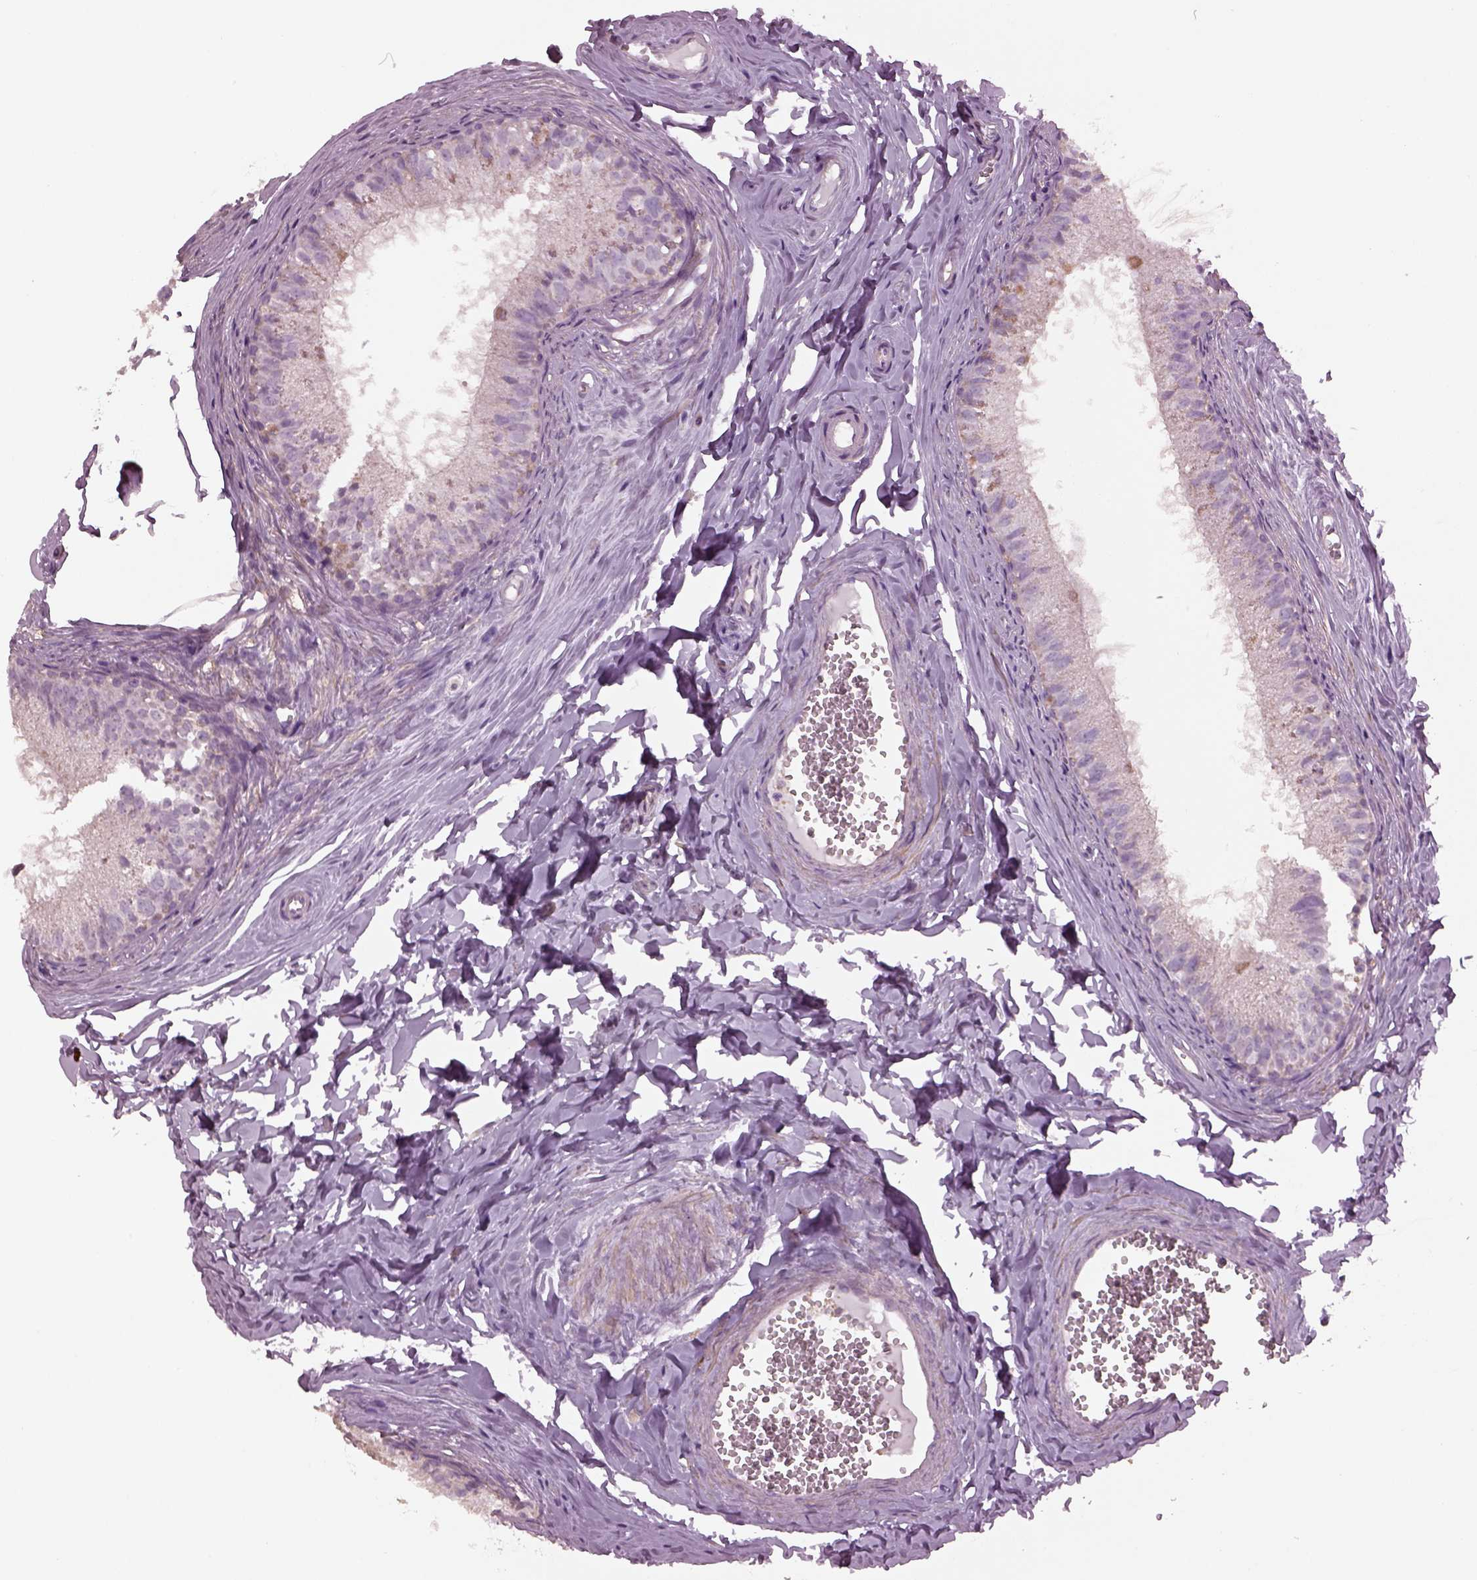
{"staining": {"intensity": "negative", "quantity": "none", "location": "none"}, "tissue": "epididymis", "cell_type": "Glandular cells", "image_type": "normal", "snomed": [{"axis": "morphology", "description": "Normal tissue, NOS"}, {"axis": "topography", "description": "Epididymis"}], "caption": "The immunohistochemistry histopathology image has no significant expression in glandular cells of epididymis. Brightfield microscopy of immunohistochemistry stained with DAB (brown) and hematoxylin (blue), captured at high magnification.", "gene": "SPATA7", "patient": {"sex": "male", "age": 45}}